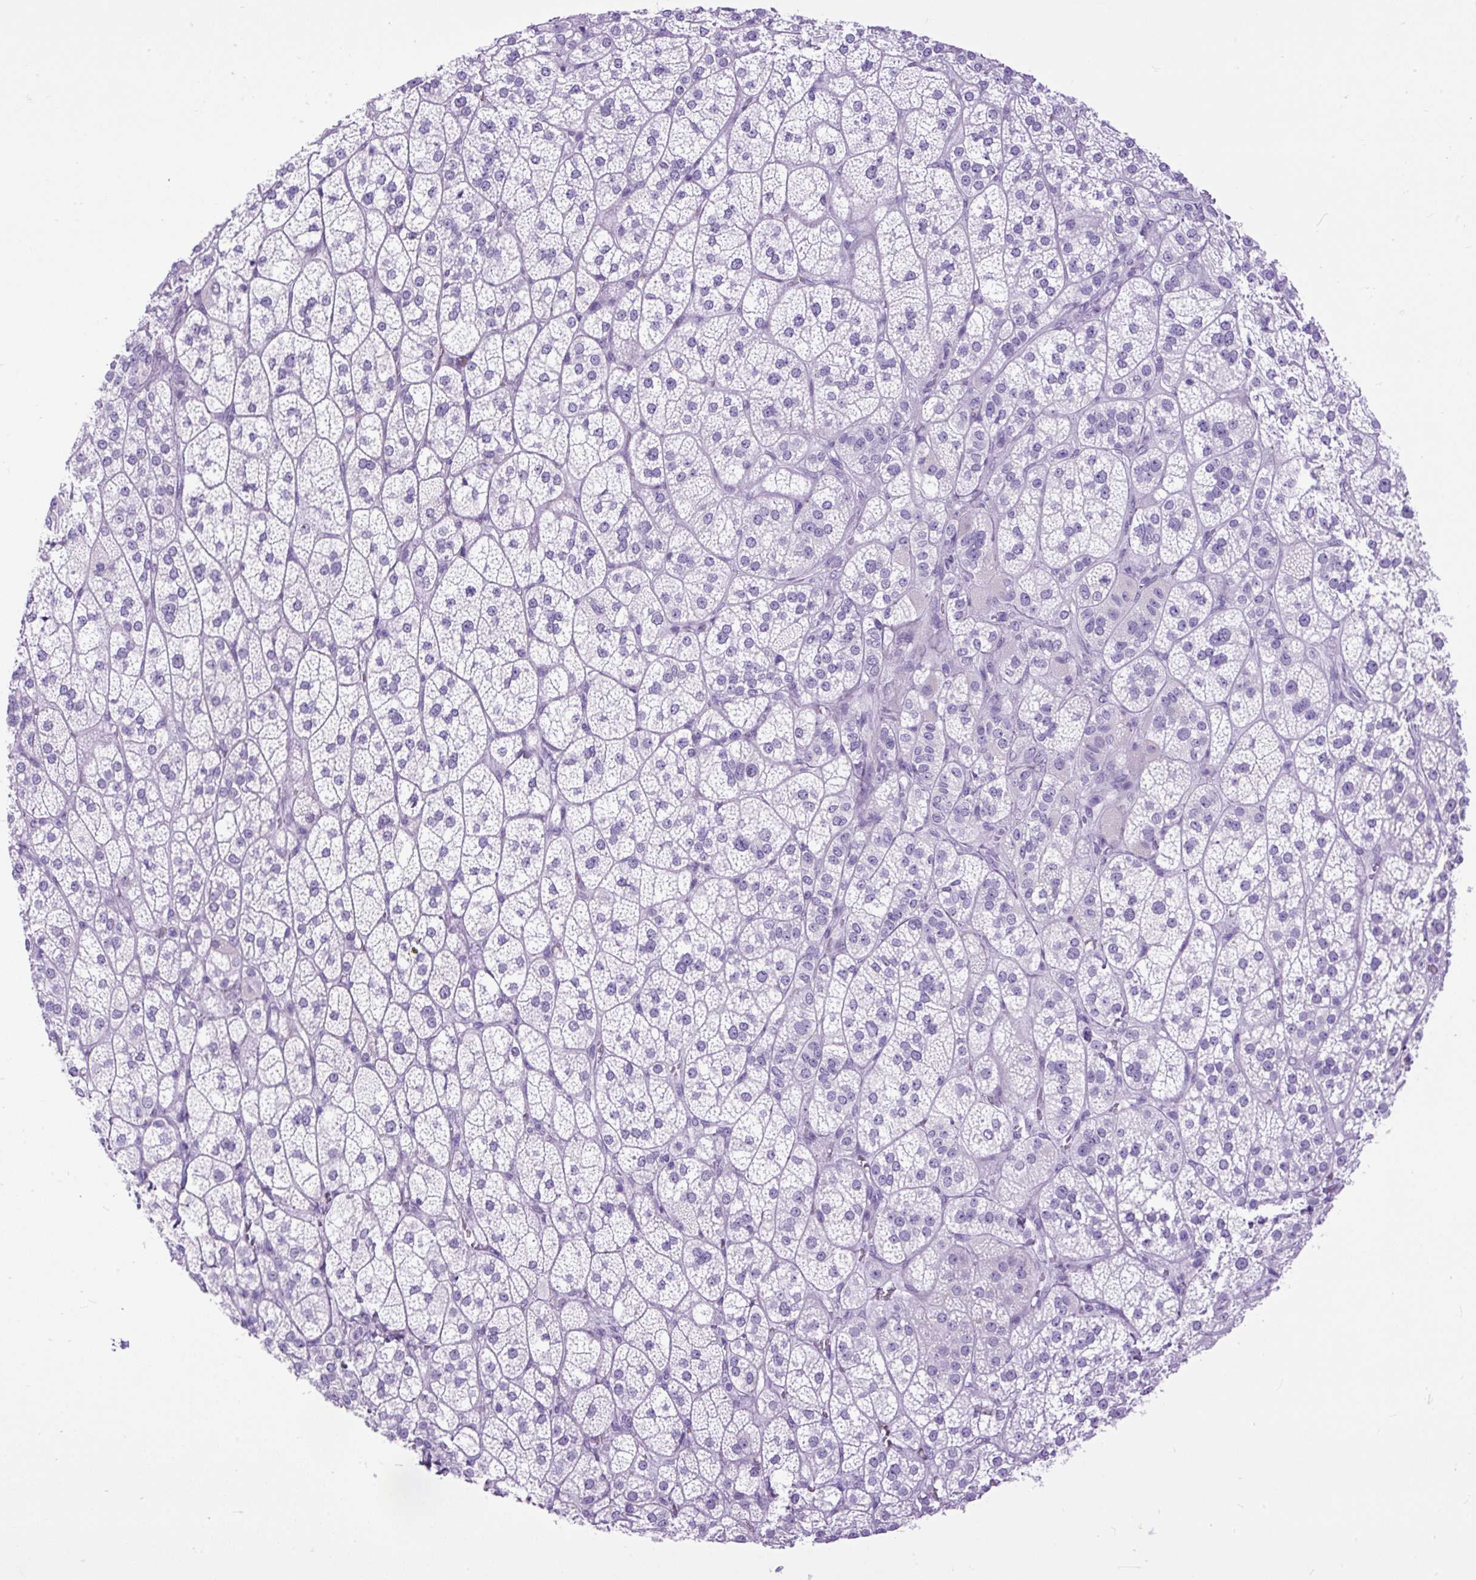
{"staining": {"intensity": "negative", "quantity": "none", "location": "none"}, "tissue": "adrenal gland", "cell_type": "Glandular cells", "image_type": "normal", "snomed": [{"axis": "morphology", "description": "Normal tissue, NOS"}, {"axis": "topography", "description": "Adrenal gland"}], "caption": "An immunohistochemistry (IHC) histopathology image of unremarkable adrenal gland is shown. There is no staining in glandular cells of adrenal gland.", "gene": "ZNF256", "patient": {"sex": "female", "age": 60}}